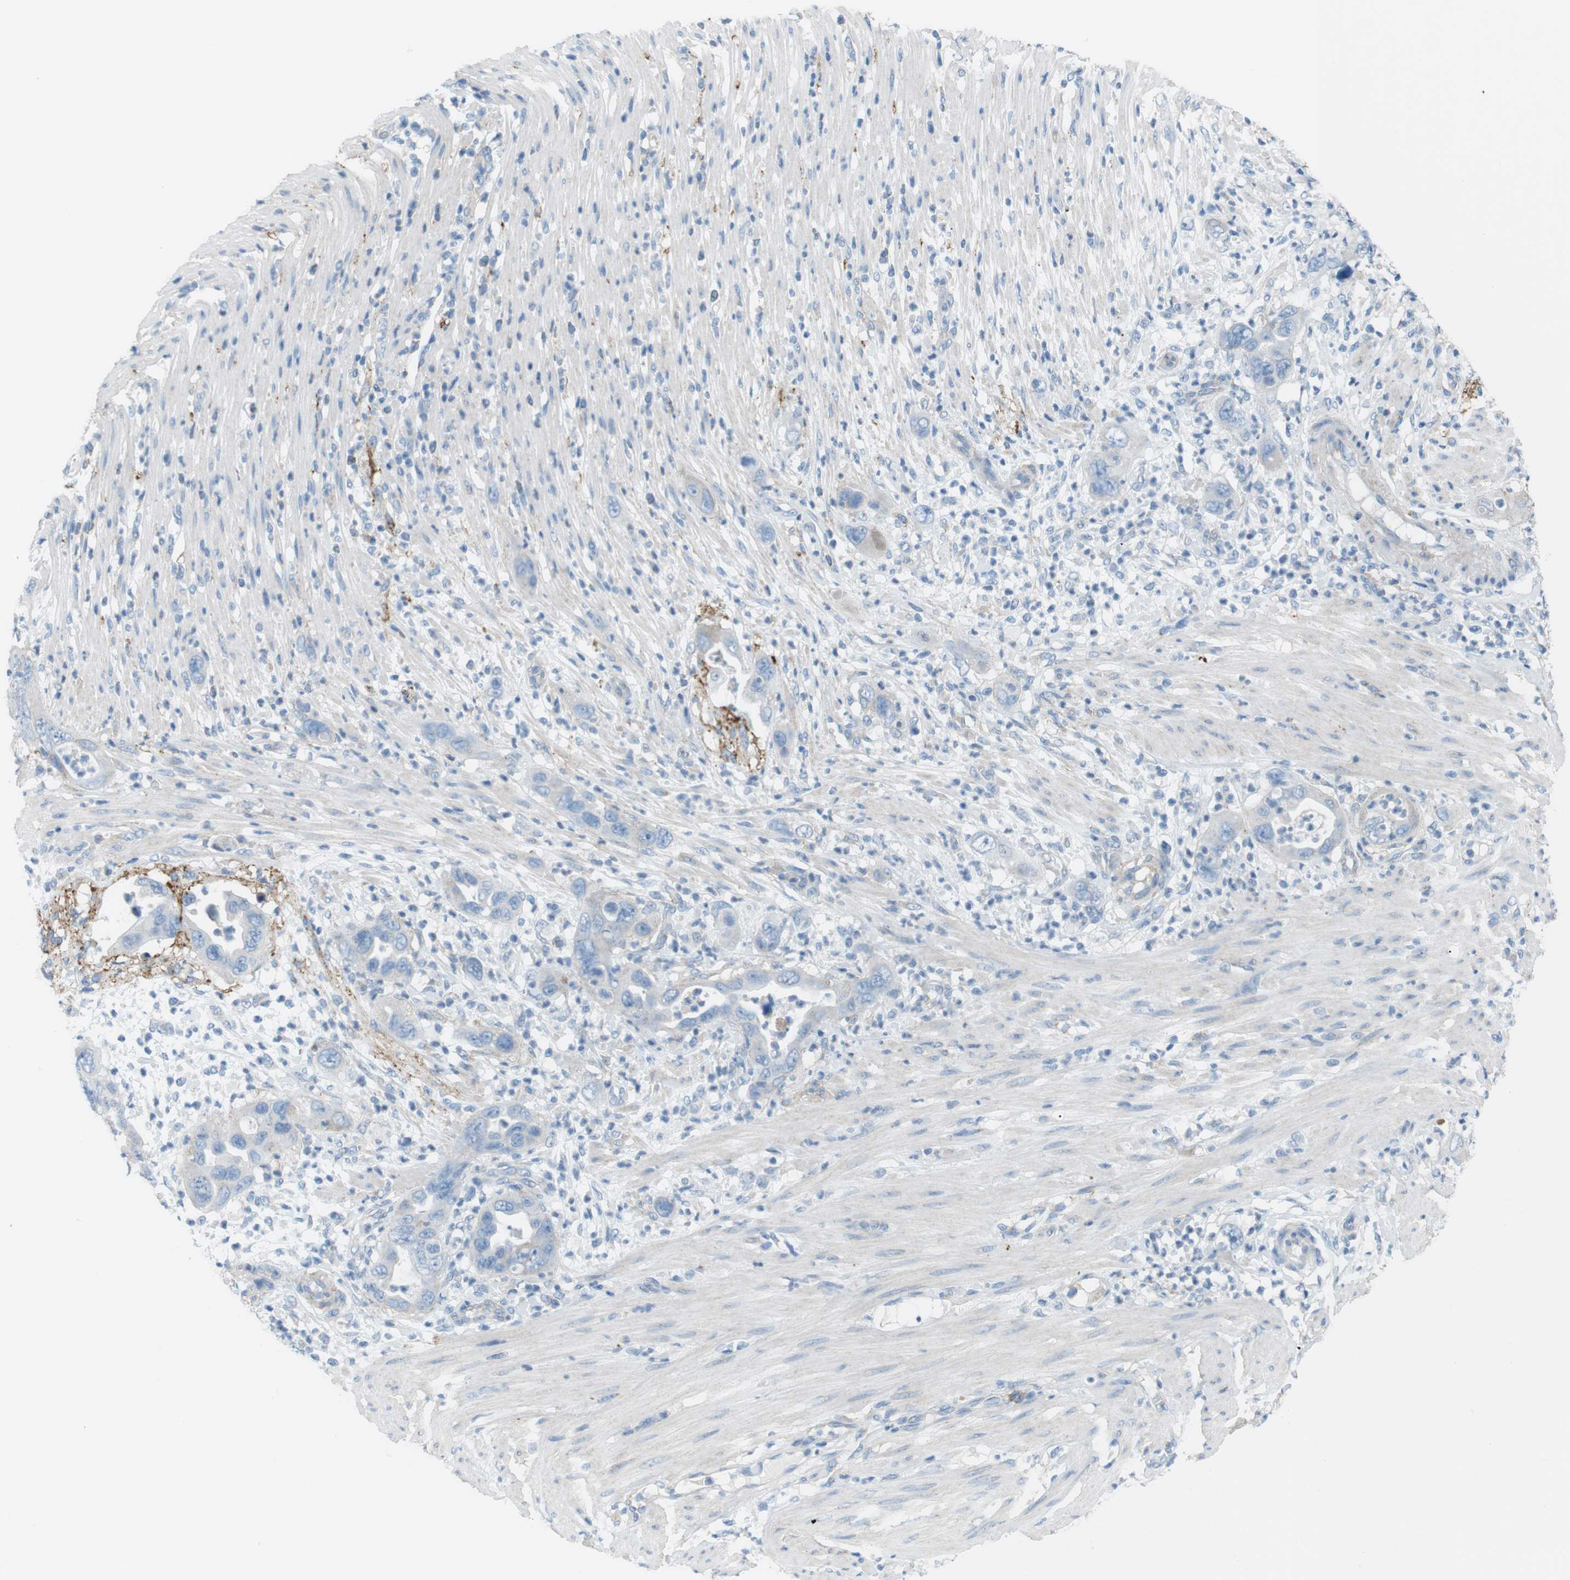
{"staining": {"intensity": "negative", "quantity": "none", "location": "none"}, "tissue": "pancreatic cancer", "cell_type": "Tumor cells", "image_type": "cancer", "snomed": [{"axis": "morphology", "description": "Adenocarcinoma, NOS"}, {"axis": "topography", "description": "Pancreas"}], "caption": "A high-resolution histopathology image shows IHC staining of pancreatic adenocarcinoma, which shows no significant staining in tumor cells.", "gene": "VAMP1", "patient": {"sex": "female", "age": 71}}